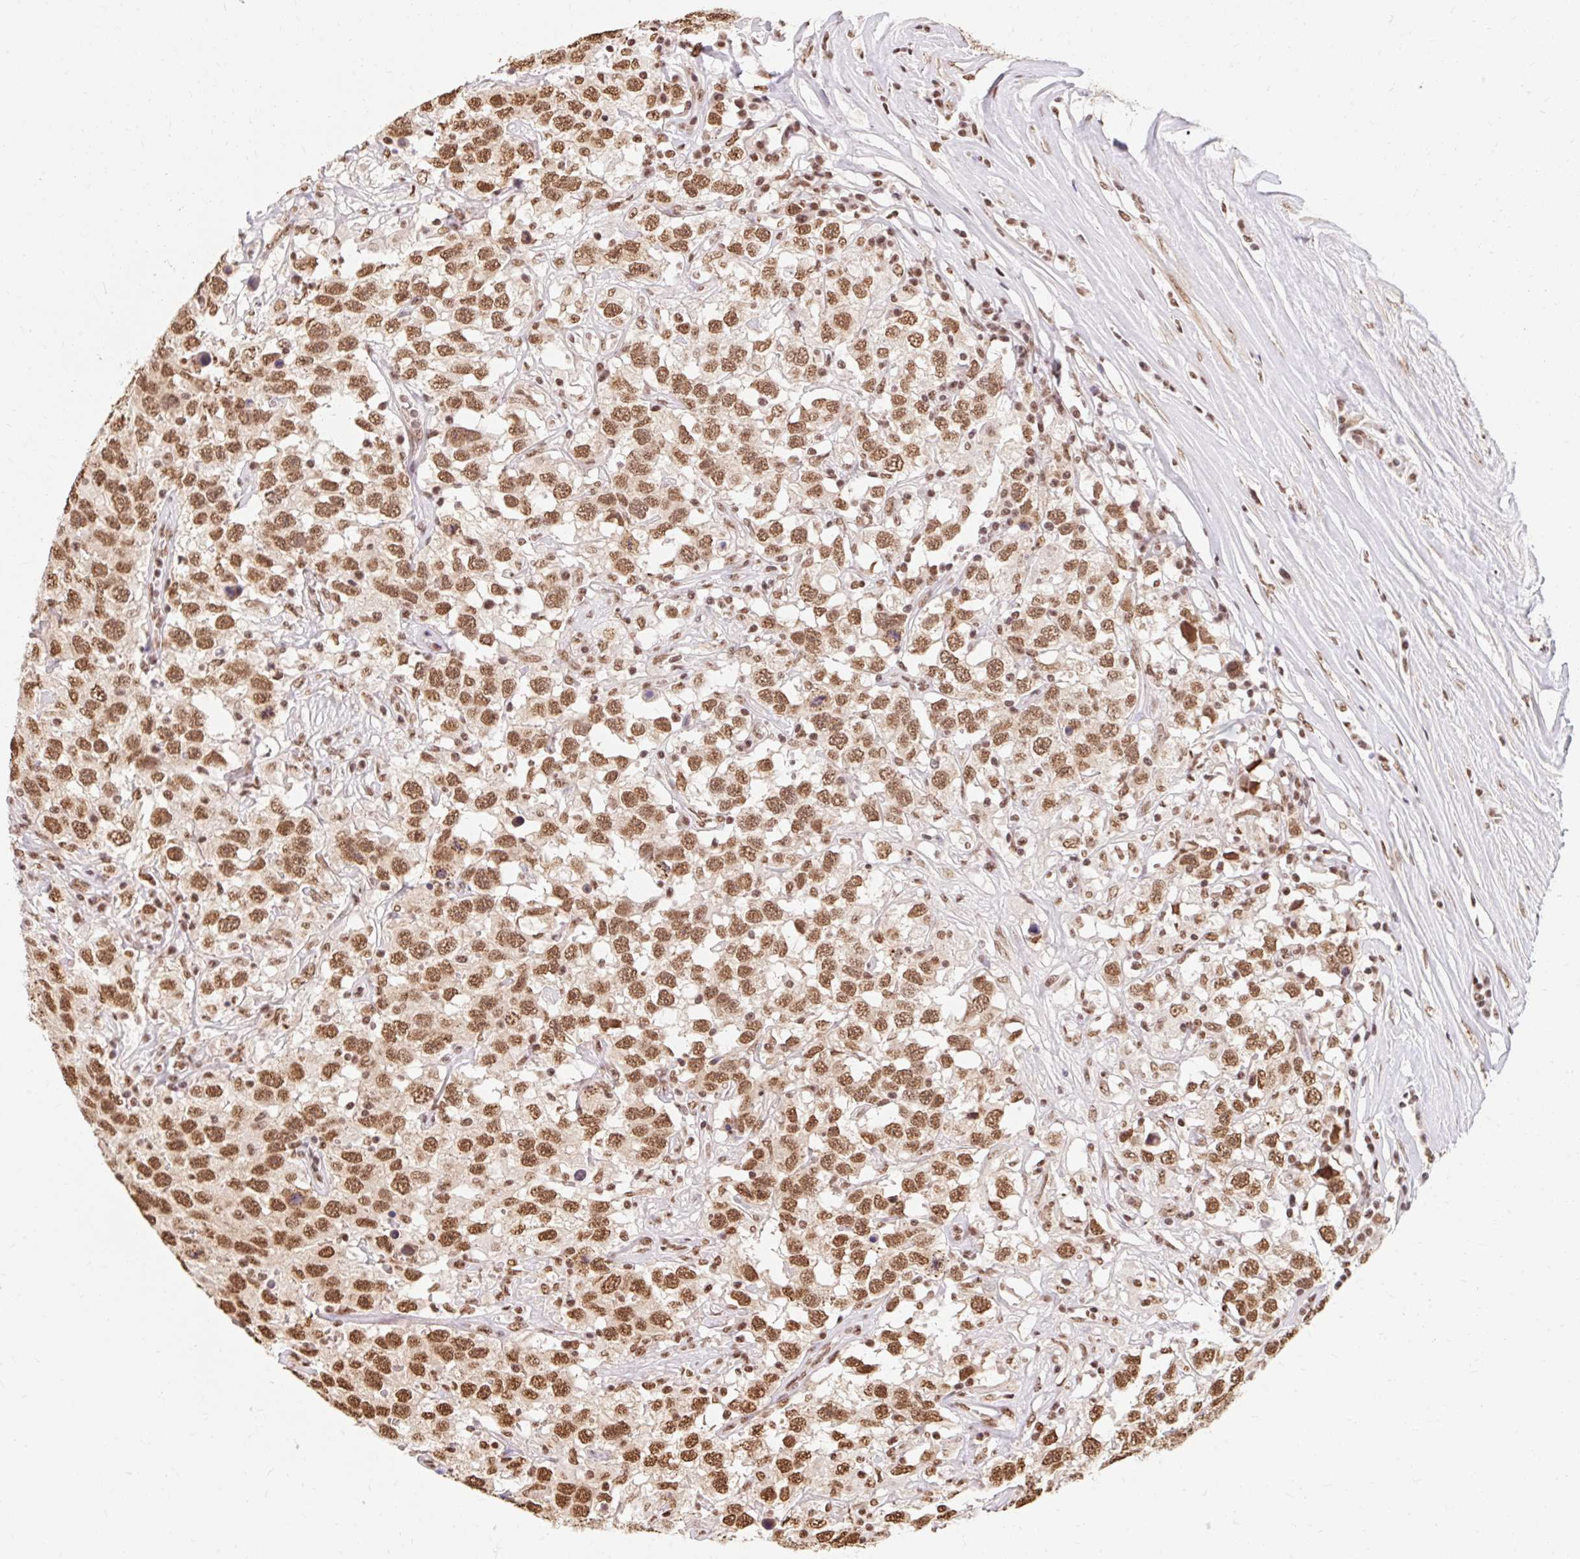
{"staining": {"intensity": "moderate", "quantity": ">75%", "location": "nuclear"}, "tissue": "testis cancer", "cell_type": "Tumor cells", "image_type": "cancer", "snomed": [{"axis": "morphology", "description": "Seminoma, NOS"}, {"axis": "topography", "description": "Testis"}], "caption": "About >75% of tumor cells in human testis cancer (seminoma) show moderate nuclear protein positivity as visualized by brown immunohistochemical staining.", "gene": "BICRA", "patient": {"sex": "male", "age": 41}}